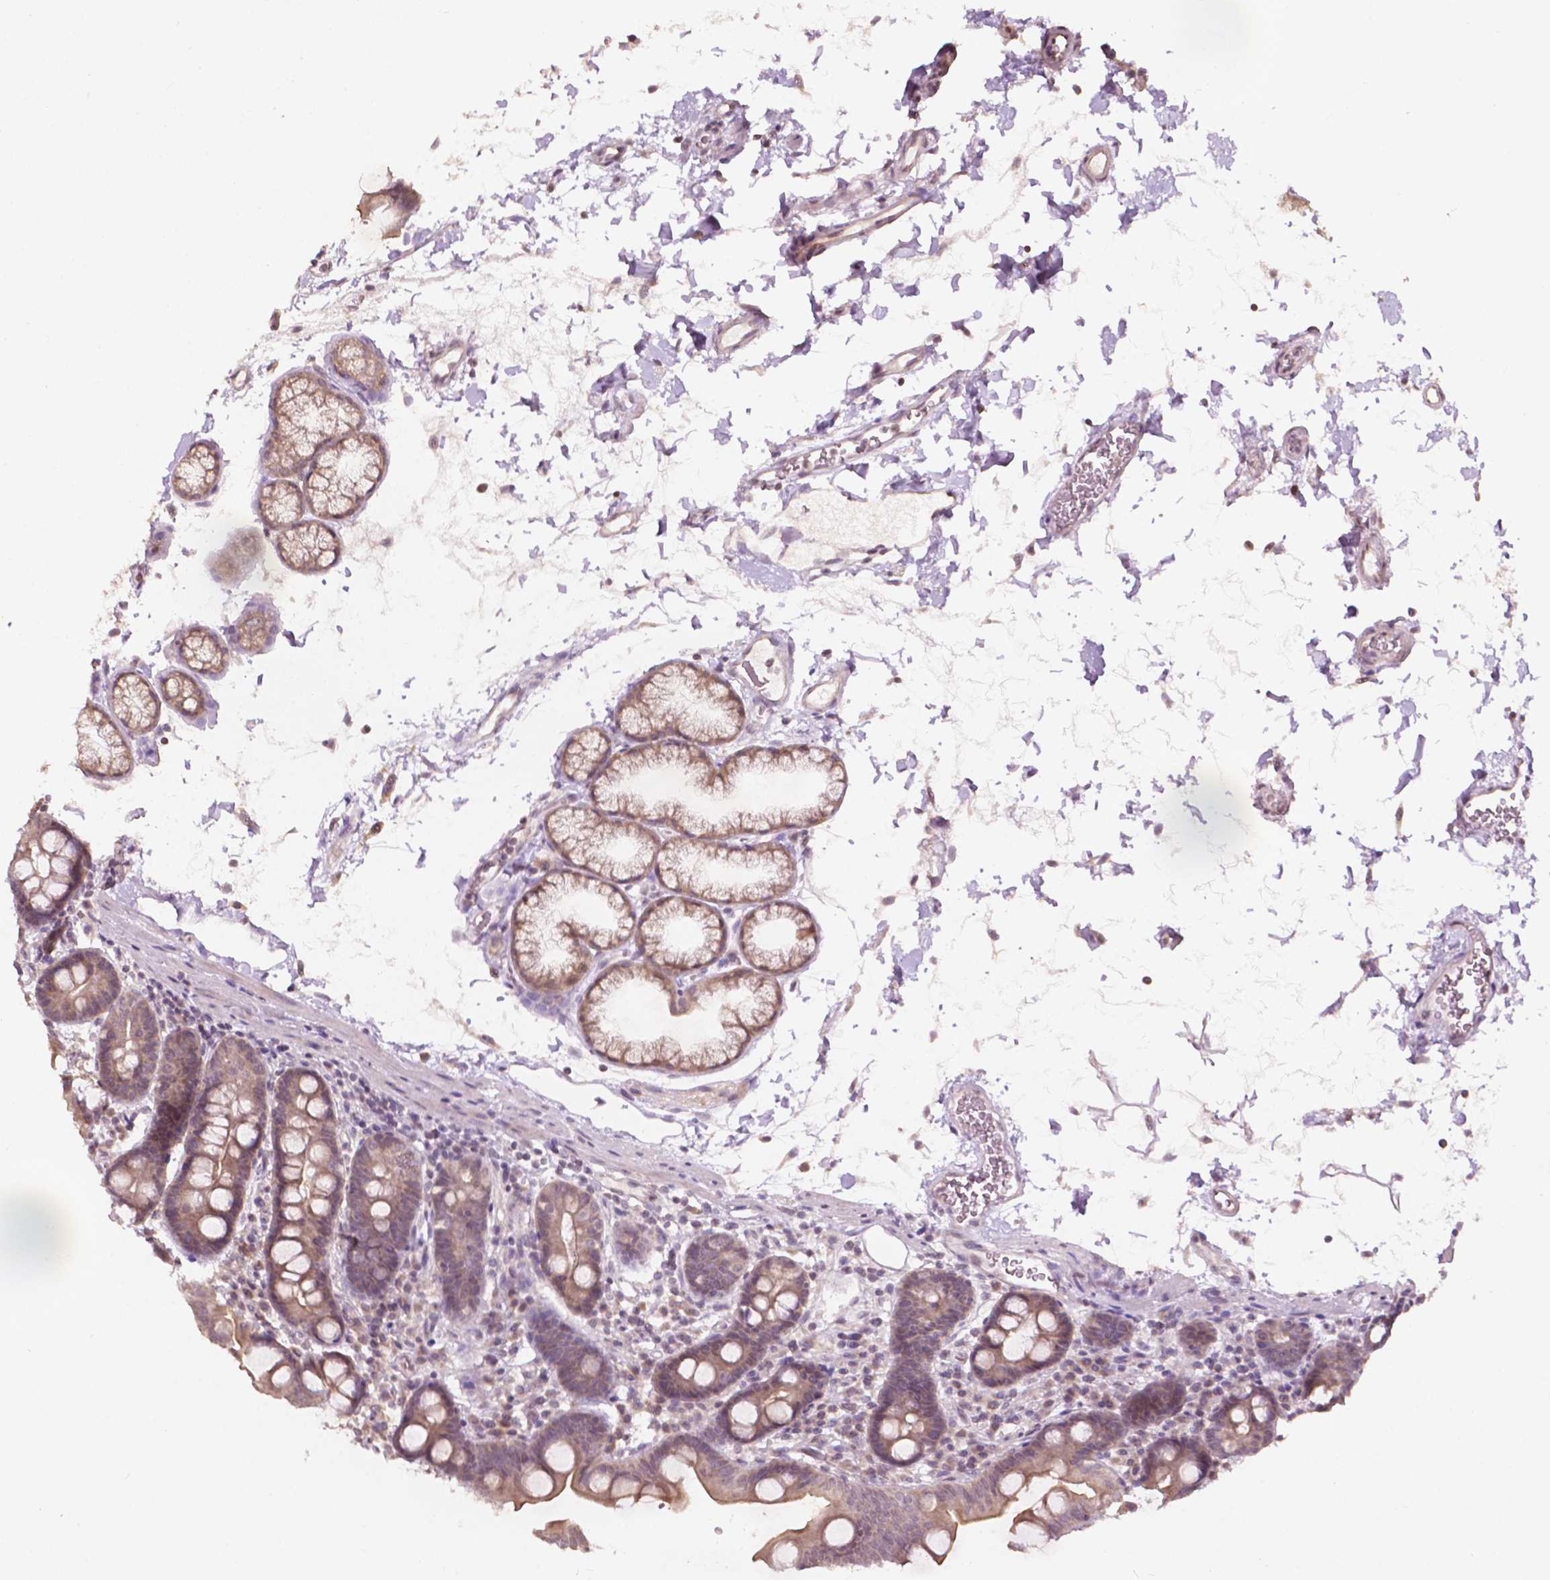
{"staining": {"intensity": "moderate", "quantity": ">75%", "location": "cytoplasmic/membranous"}, "tissue": "duodenum", "cell_type": "Glandular cells", "image_type": "normal", "snomed": [{"axis": "morphology", "description": "Normal tissue, NOS"}, {"axis": "topography", "description": "Pancreas"}, {"axis": "topography", "description": "Duodenum"}], "caption": "The micrograph shows immunohistochemical staining of unremarkable duodenum. There is moderate cytoplasmic/membranous expression is present in about >75% of glandular cells. (brown staining indicates protein expression, while blue staining denotes nuclei).", "gene": "NOS1AP", "patient": {"sex": "male", "age": 59}}